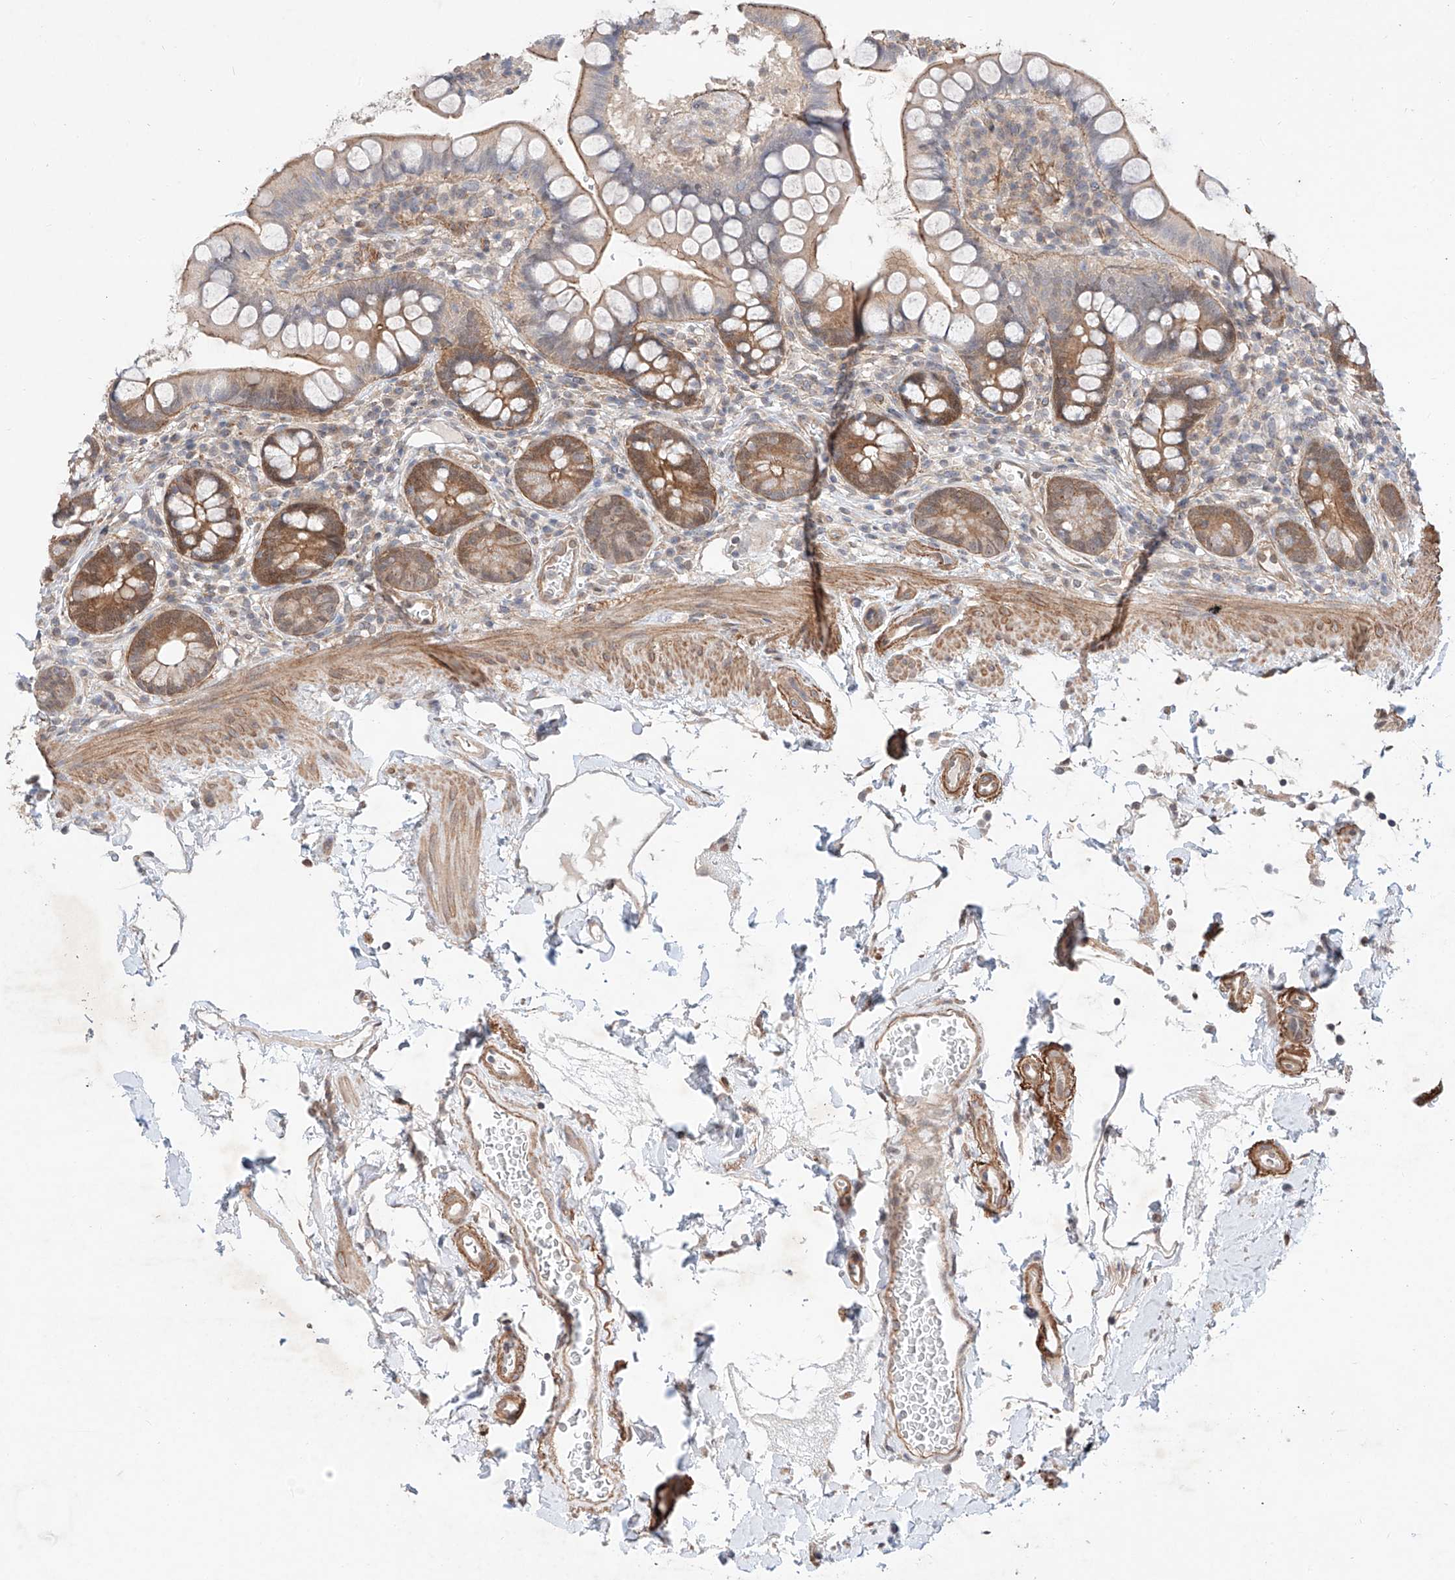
{"staining": {"intensity": "moderate", "quantity": "<25%", "location": "cytoplasmic/membranous"}, "tissue": "small intestine", "cell_type": "Glandular cells", "image_type": "normal", "snomed": [{"axis": "morphology", "description": "Normal tissue, NOS"}, {"axis": "topography", "description": "Small intestine"}], "caption": "This is a photomicrograph of immunohistochemistry staining of normal small intestine, which shows moderate staining in the cytoplasmic/membranous of glandular cells.", "gene": "TSR2", "patient": {"sex": "female", "age": 84}}